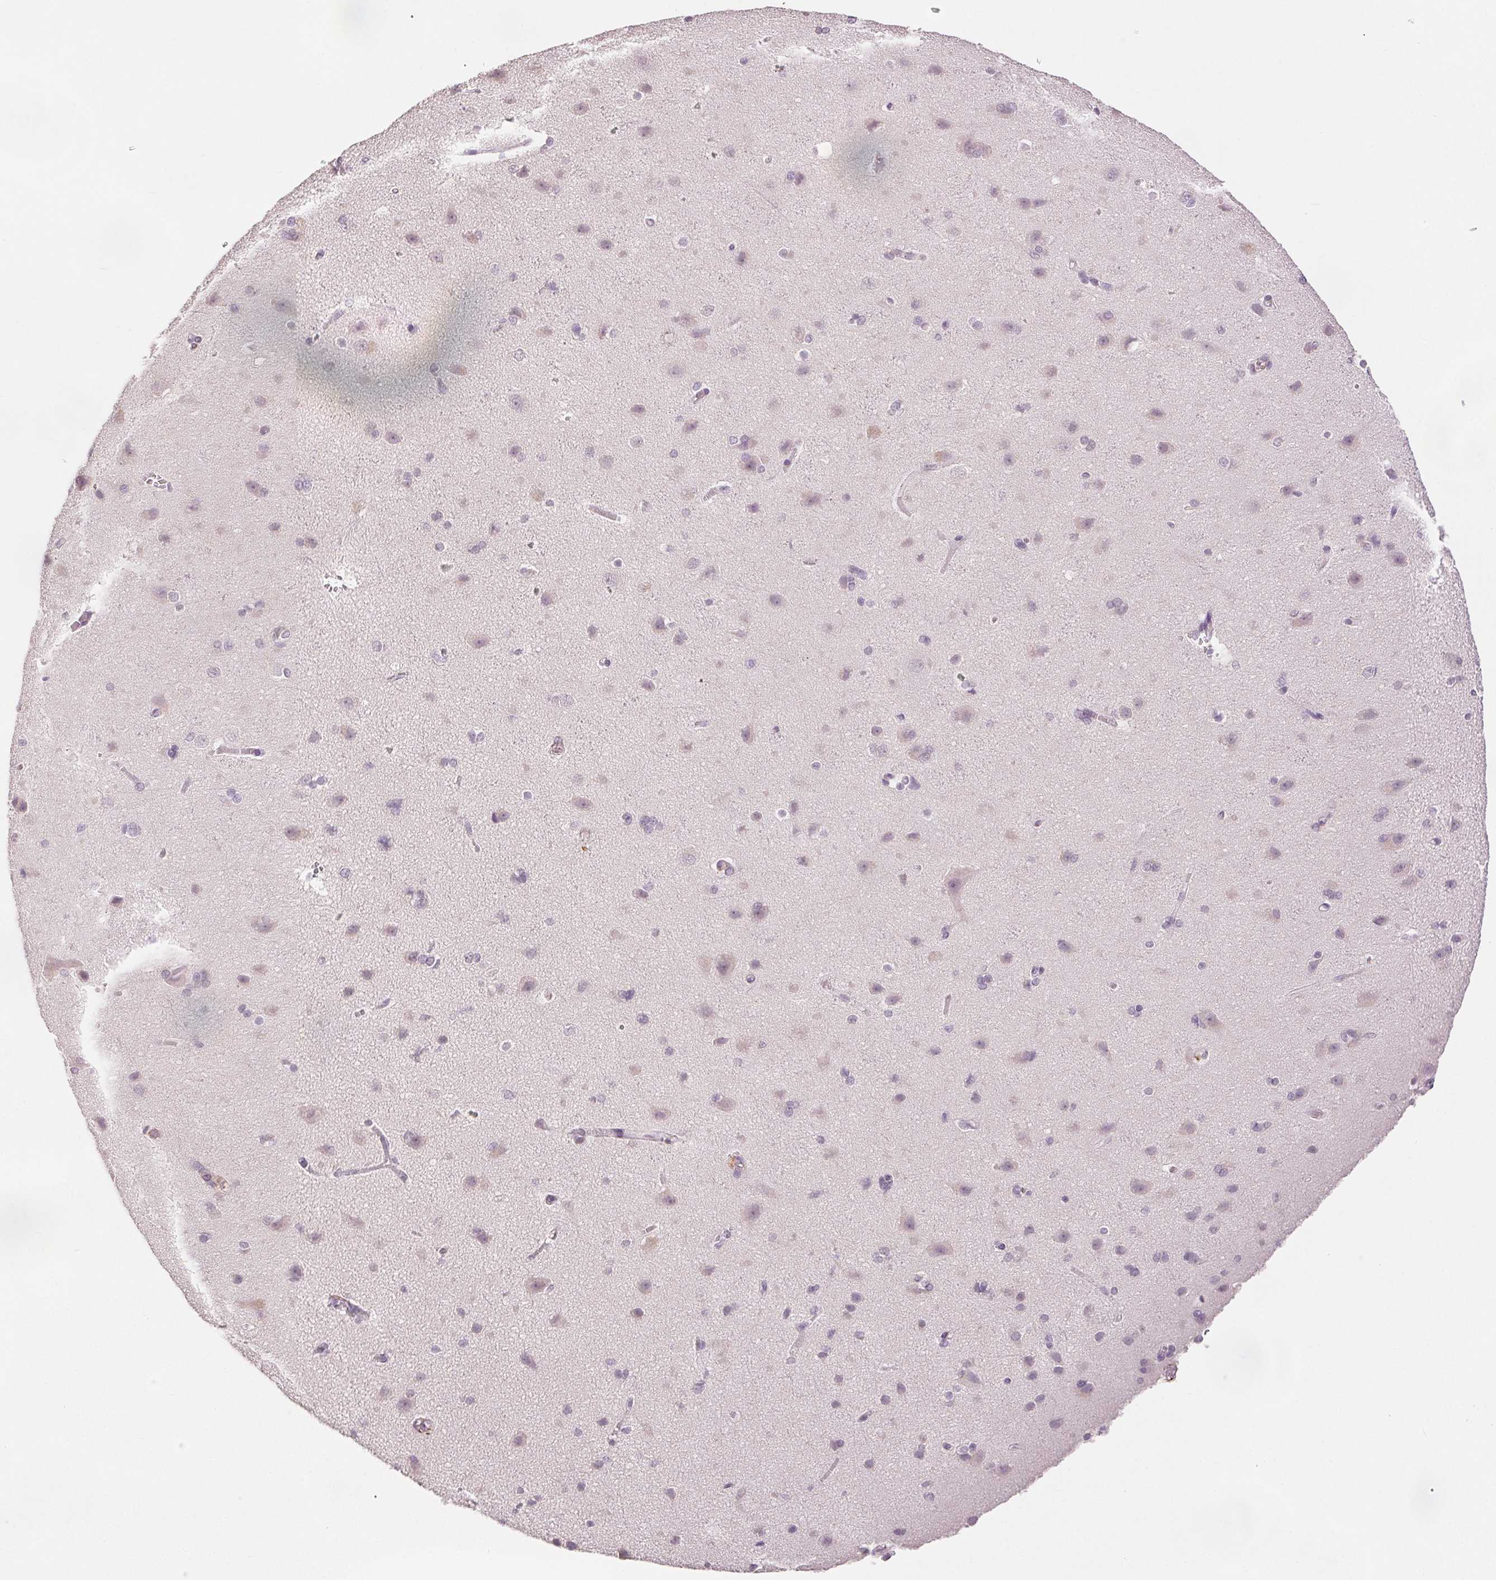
{"staining": {"intensity": "negative", "quantity": "none", "location": "none"}, "tissue": "cerebral cortex", "cell_type": "Endothelial cells", "image_type": "normal", "snomed": [{"axis": "morphology", "description": "Normal tissue, NOS"}, {"axis": "topography", "description": "Cerebral cortex"}], "caption": "Immunohistochemical staining of benign cerebral cortex displays no significant expression in endothelial cells. Nuclei are stained in blue.", "gene": "FBN1", "patient": {"sex": "male", "age": 37}}